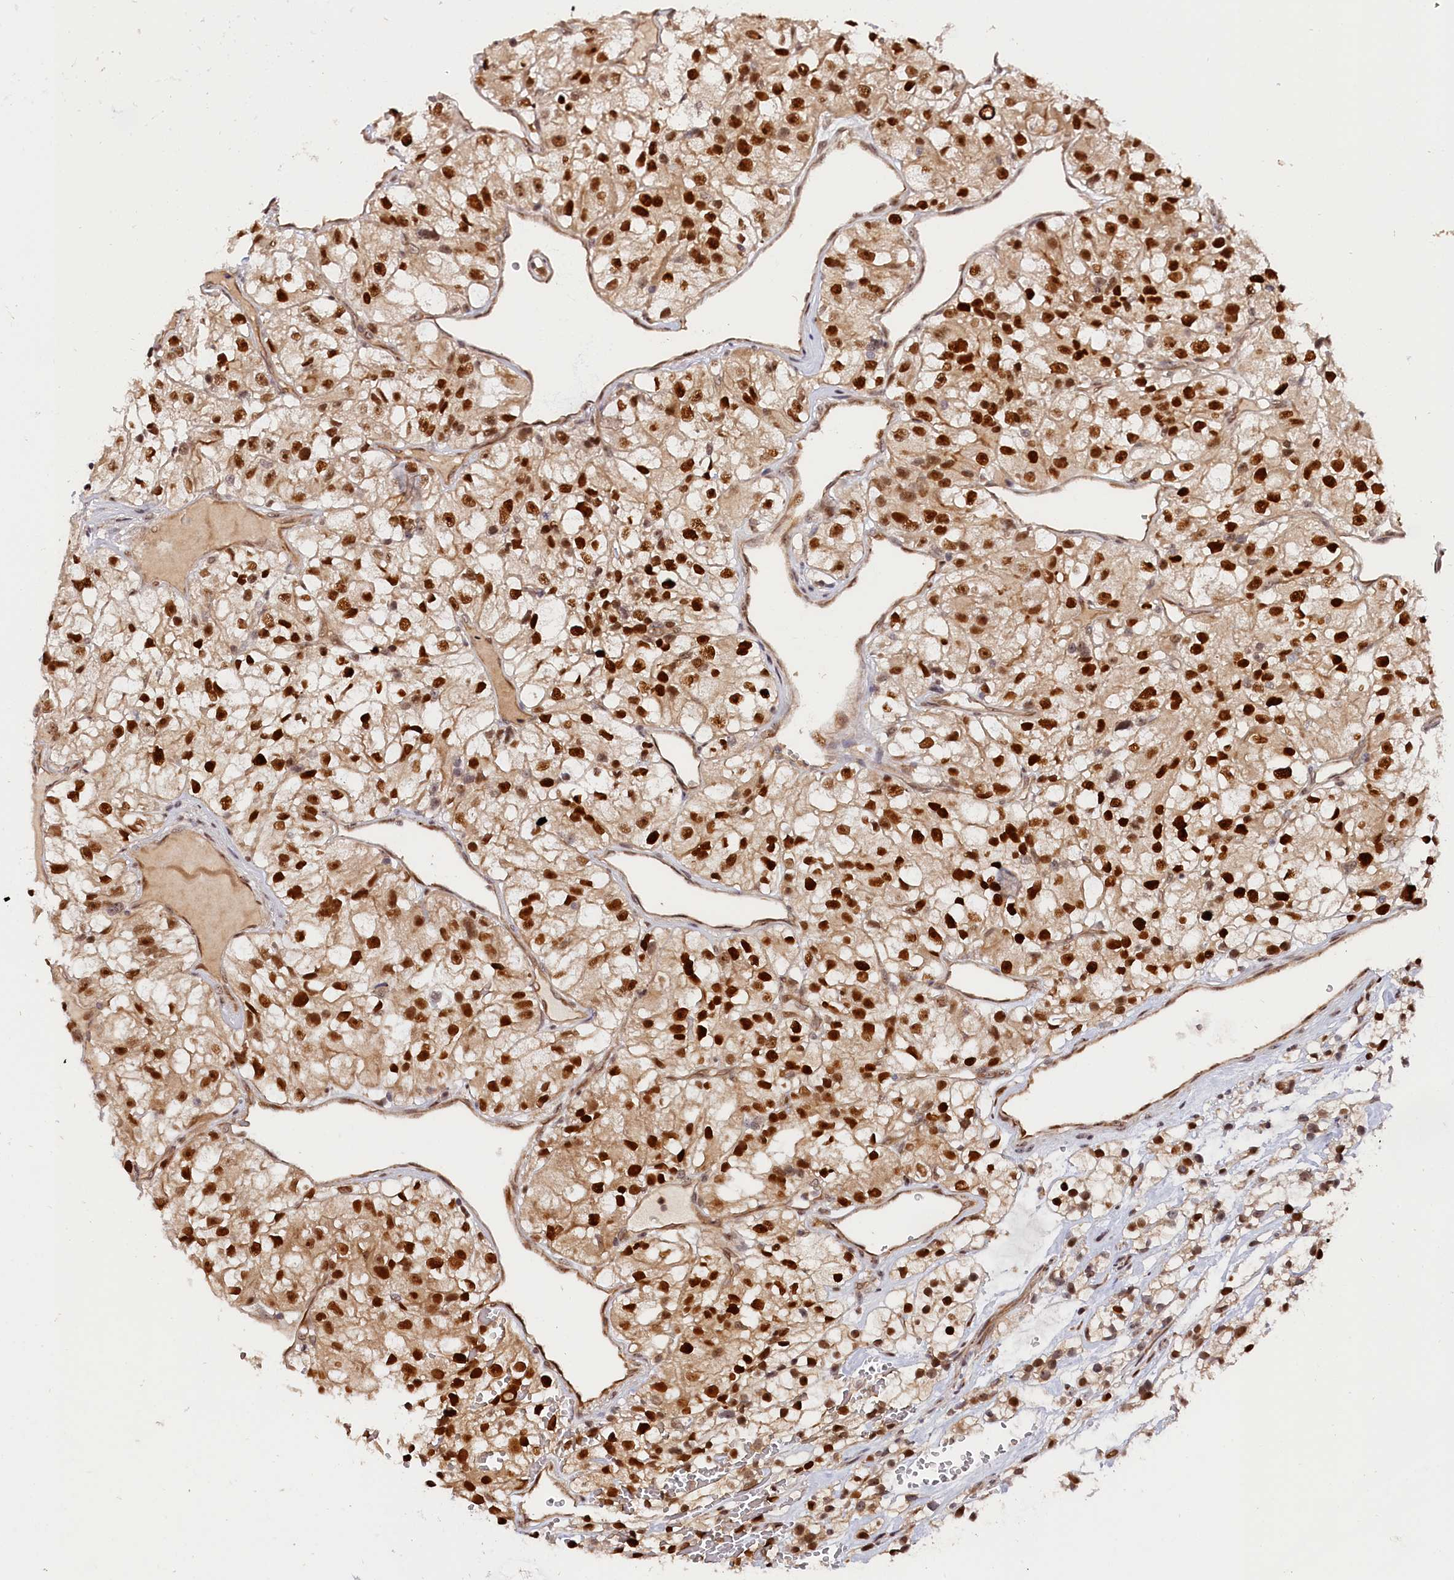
{"staining": {"intensity": "strong", "quantity": ">75%", "location": "cytoplasmic/membranous,nuclear"}, "tissue": "renal cancer", "cell_type": "Tumor cells", "image_type": "cancer", "snomed": [{"axis": "morphology", "description": "Adenocarcinoma, NOS"}, {"axis": "topography", "description": "Kidney"}], "caption": "About >75% of tumor cells in human renal cancer (adenocarcinoma) reveal strong cytoplasmic/membranous and nuclear protein expression as visualized by brown immunohistochemical staining.", "gene": "ANKRD24", "patient": {"sex": "female", "age": 57}}